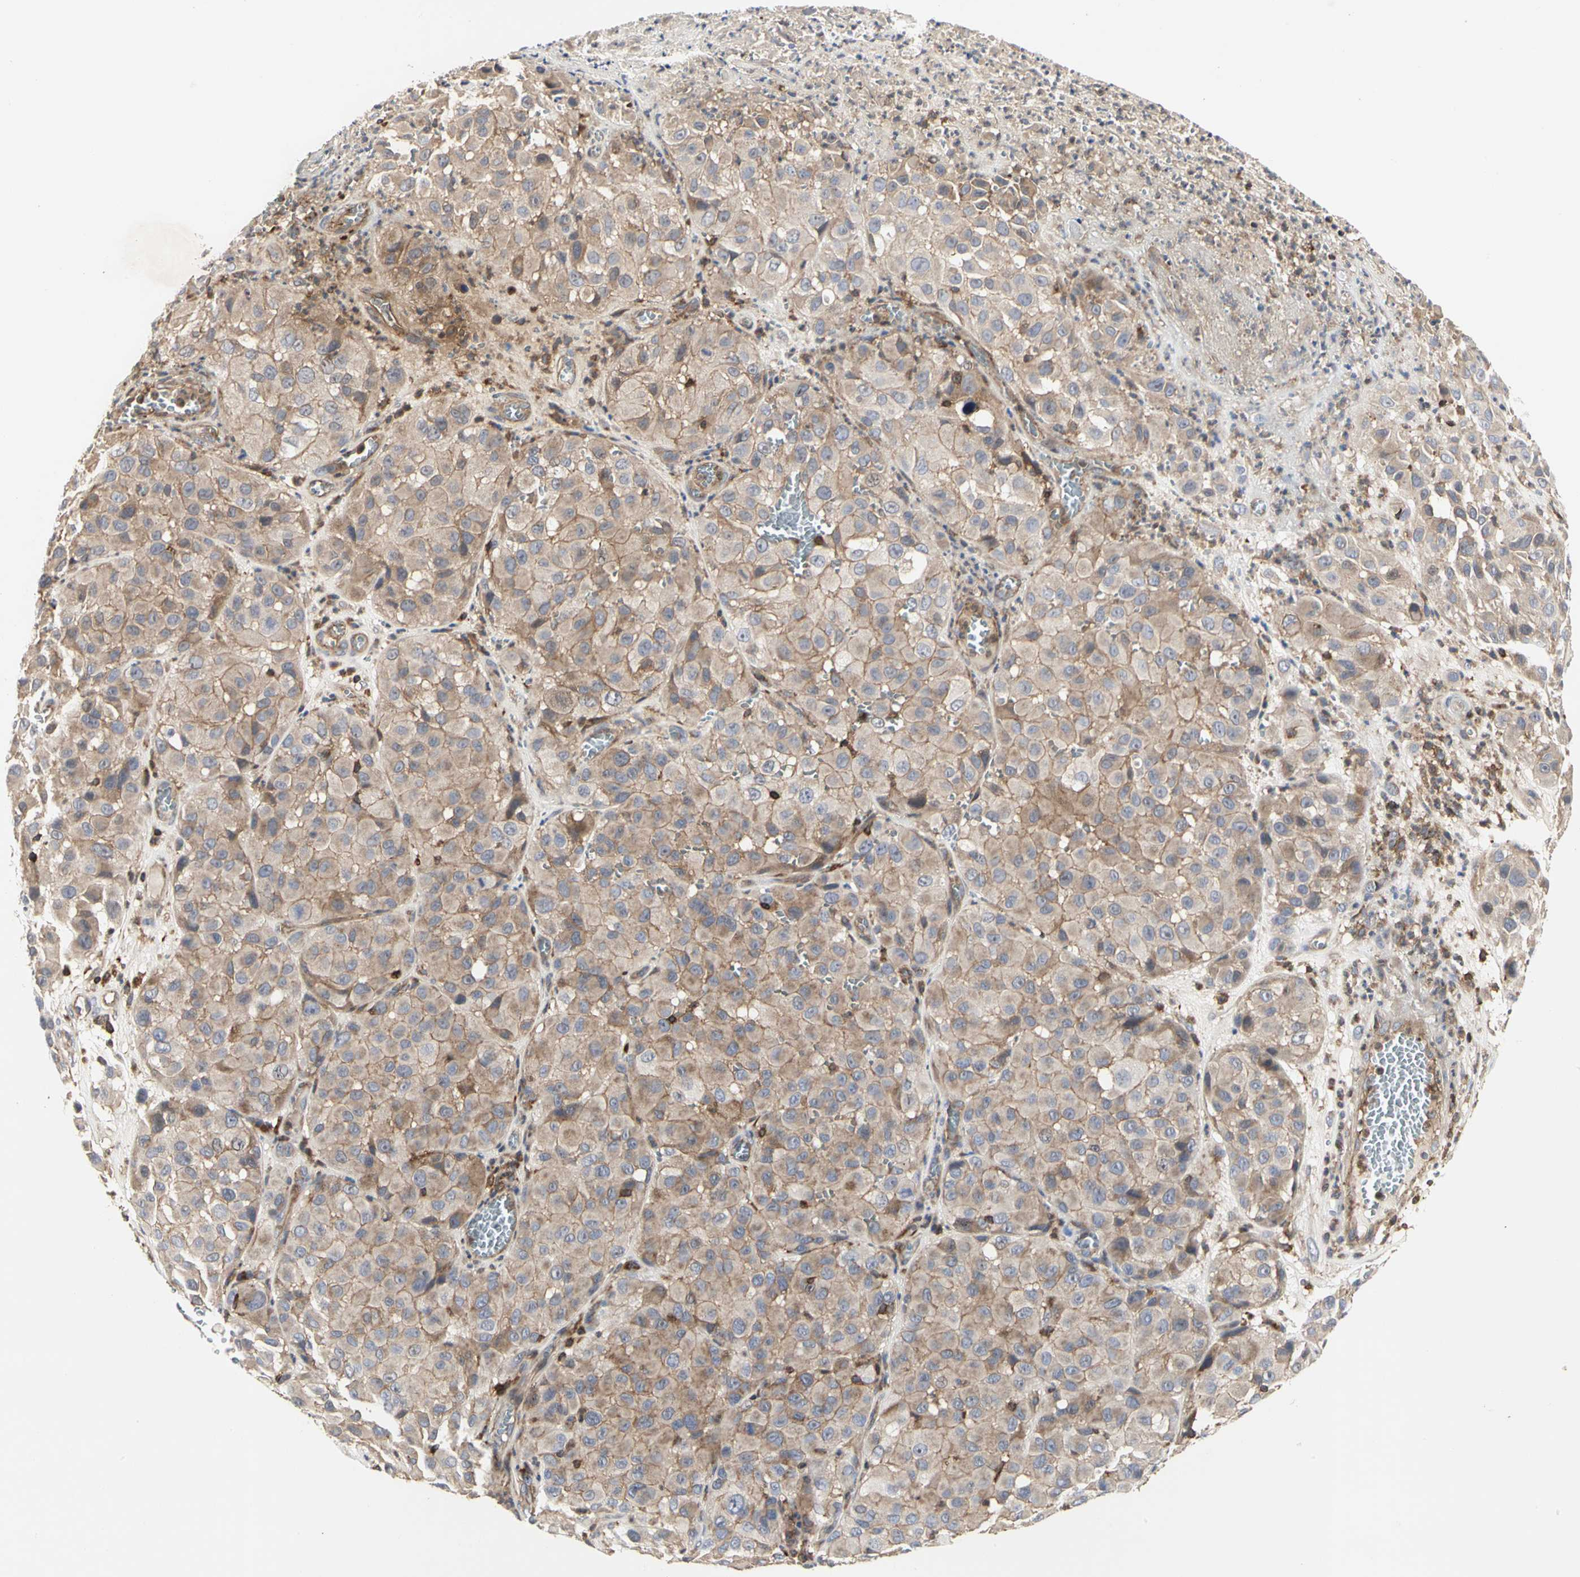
{"staining": {"intensity": "weak", "quantity": ">75%", "location": "cytoplasmic/membranous"}, "tissue": "melanoma", "cell_type": "Tumor cells", "image_type": "cancer", "snomed": [{"axis": "morphology", "description": "Malignant melanoma, NOS"}, {"axis": "topography", "description": "Skin"}], "caption": "Protein analysis of malignant melanoma tissue exhibits weak cytoplasmic/membranous positivity in approximately >75% of tumor cells. (Stains: DAB (3,3'-diaminobenzidine) in brown, nuclei in blue, Microscopy: brightfield microscopy at high magnification).", "gene": "NAPG", "patient": {"sex": "female", "age": 21}}